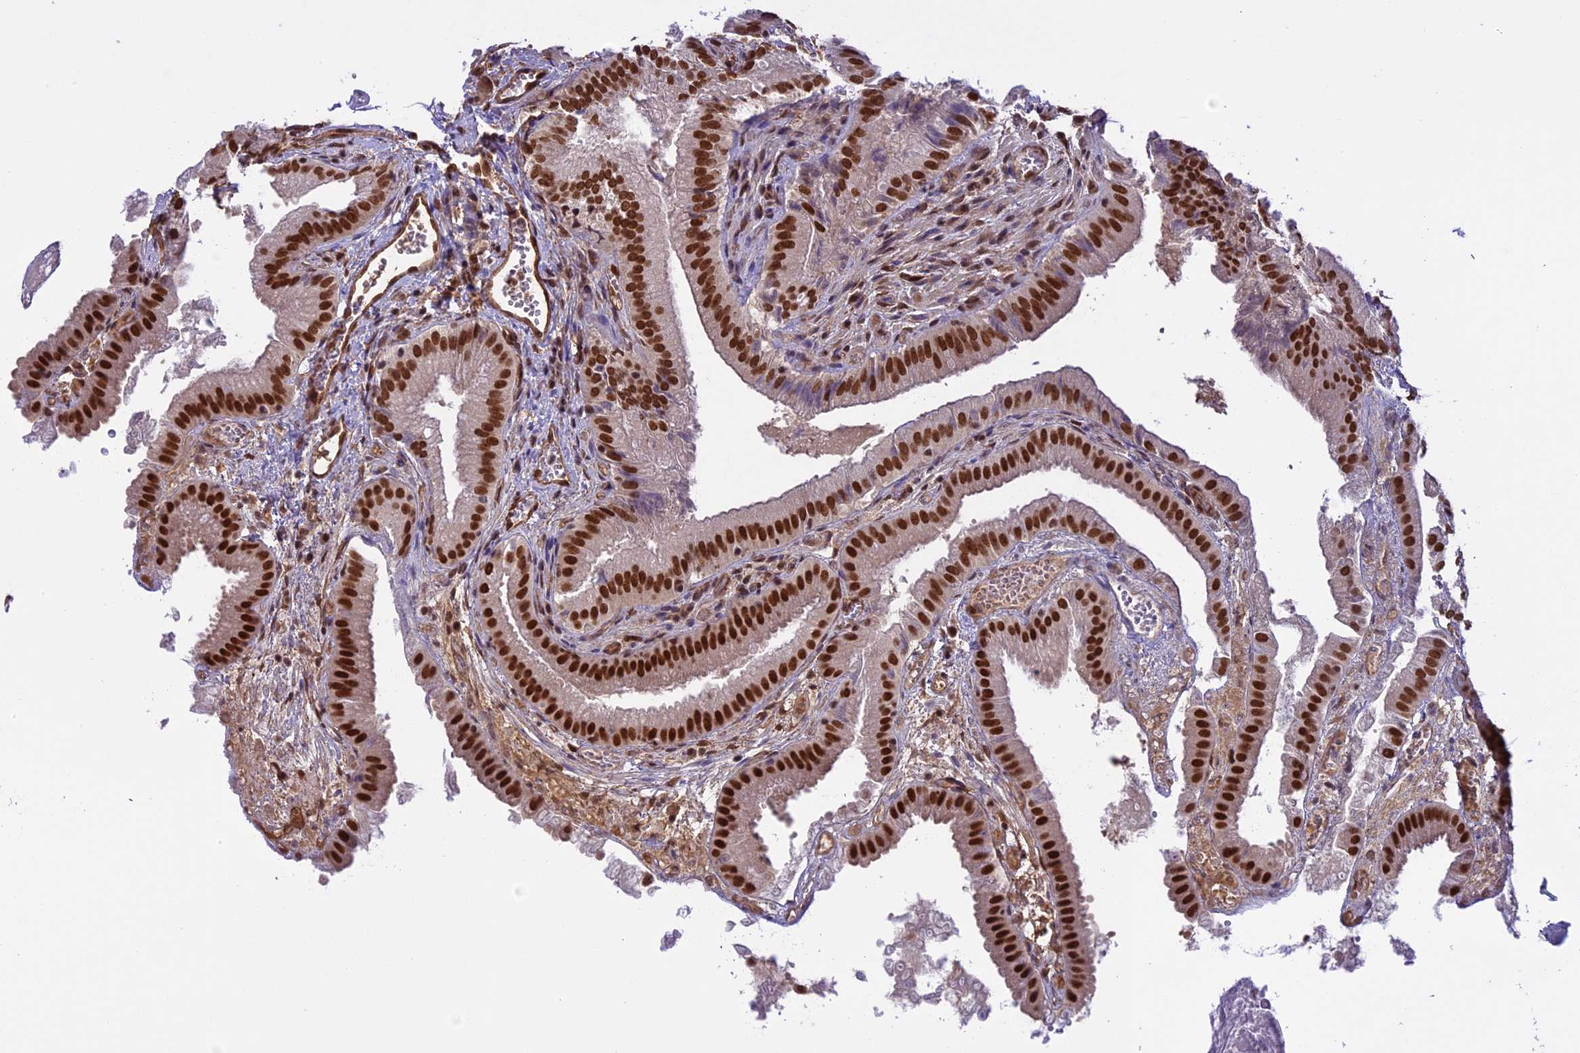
{"staining": {"intensity": "strong", "quantity": ">75%", "location": "nuclear"}, "tissue": "gallbladder", "cell_type": "Glandular cells", "image_type": "normal", "snomed": [{"axis": "morphology", "description": "Normal tissue, NOS"}, {"axis": "topography", "description": "Gallbladder"}], "caption": "A high amount of strong nuclear positivity is appreciated in approximately >75% of glandular cells in normal gallbladder.", "gene": "MPHOSPH8", "patient": {"sex": "female", "age": 30}}